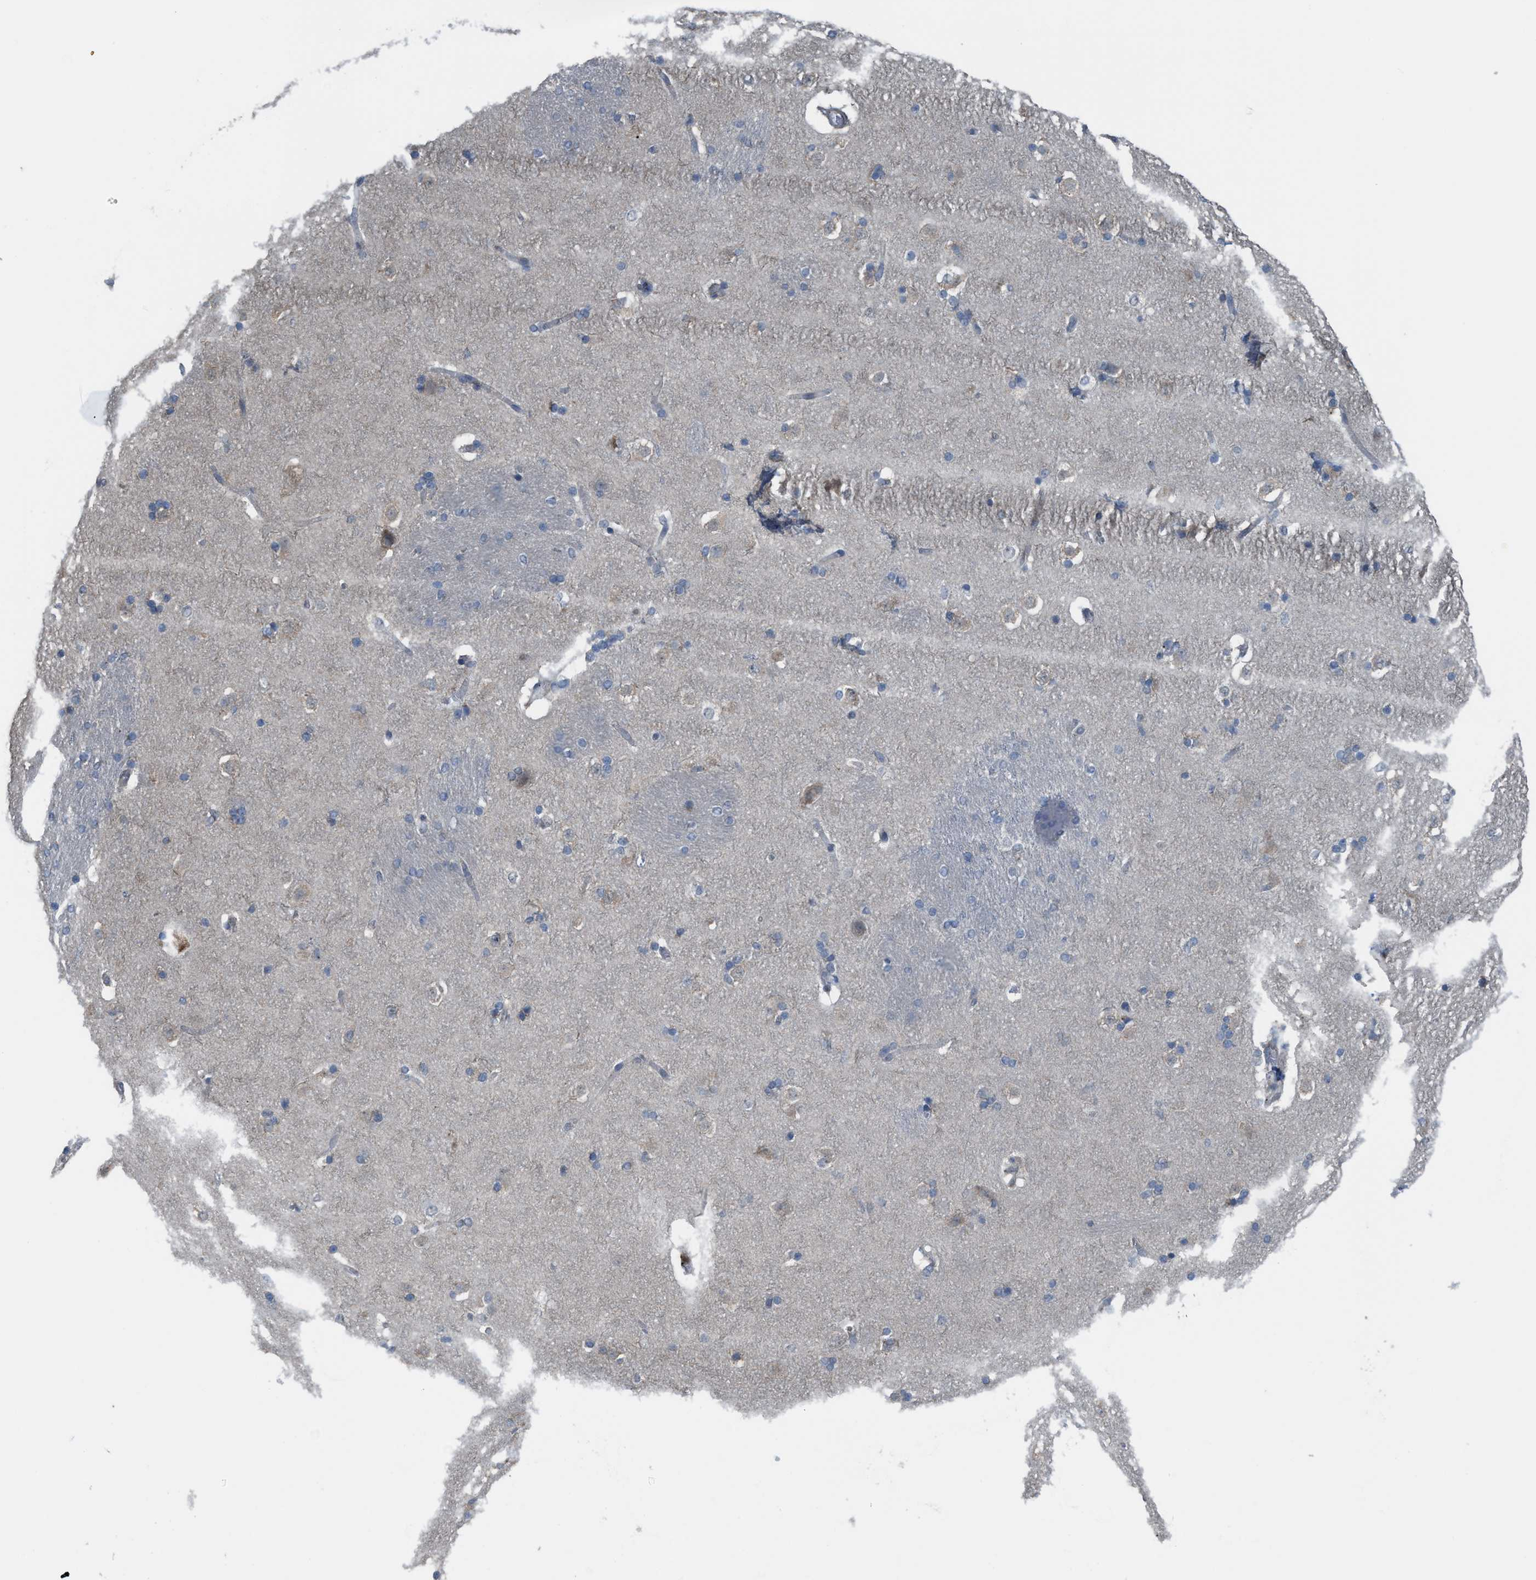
{"staining": {"intensity": "negative", "quantity": "none", "location": "none"}, "tissue": "caudate", "cell_type": "Glial cells", "image_type": "normal", "snomed": [{"axis": "morphology", "description": "Normal tissue, NOS"}, {"axis": "topography", "description": "Lateral ventricle wall"}], "caption": "High power microscopy image of an immunohistochemistry histopathology image of normal caudate, revealing no significant staining in glial cells. (DAB (3,3'-diaminobenzidine) immunohistochemistry, high magnification).", "gene": "PLAA", "patient": {"sex": "female", "age": 19}}